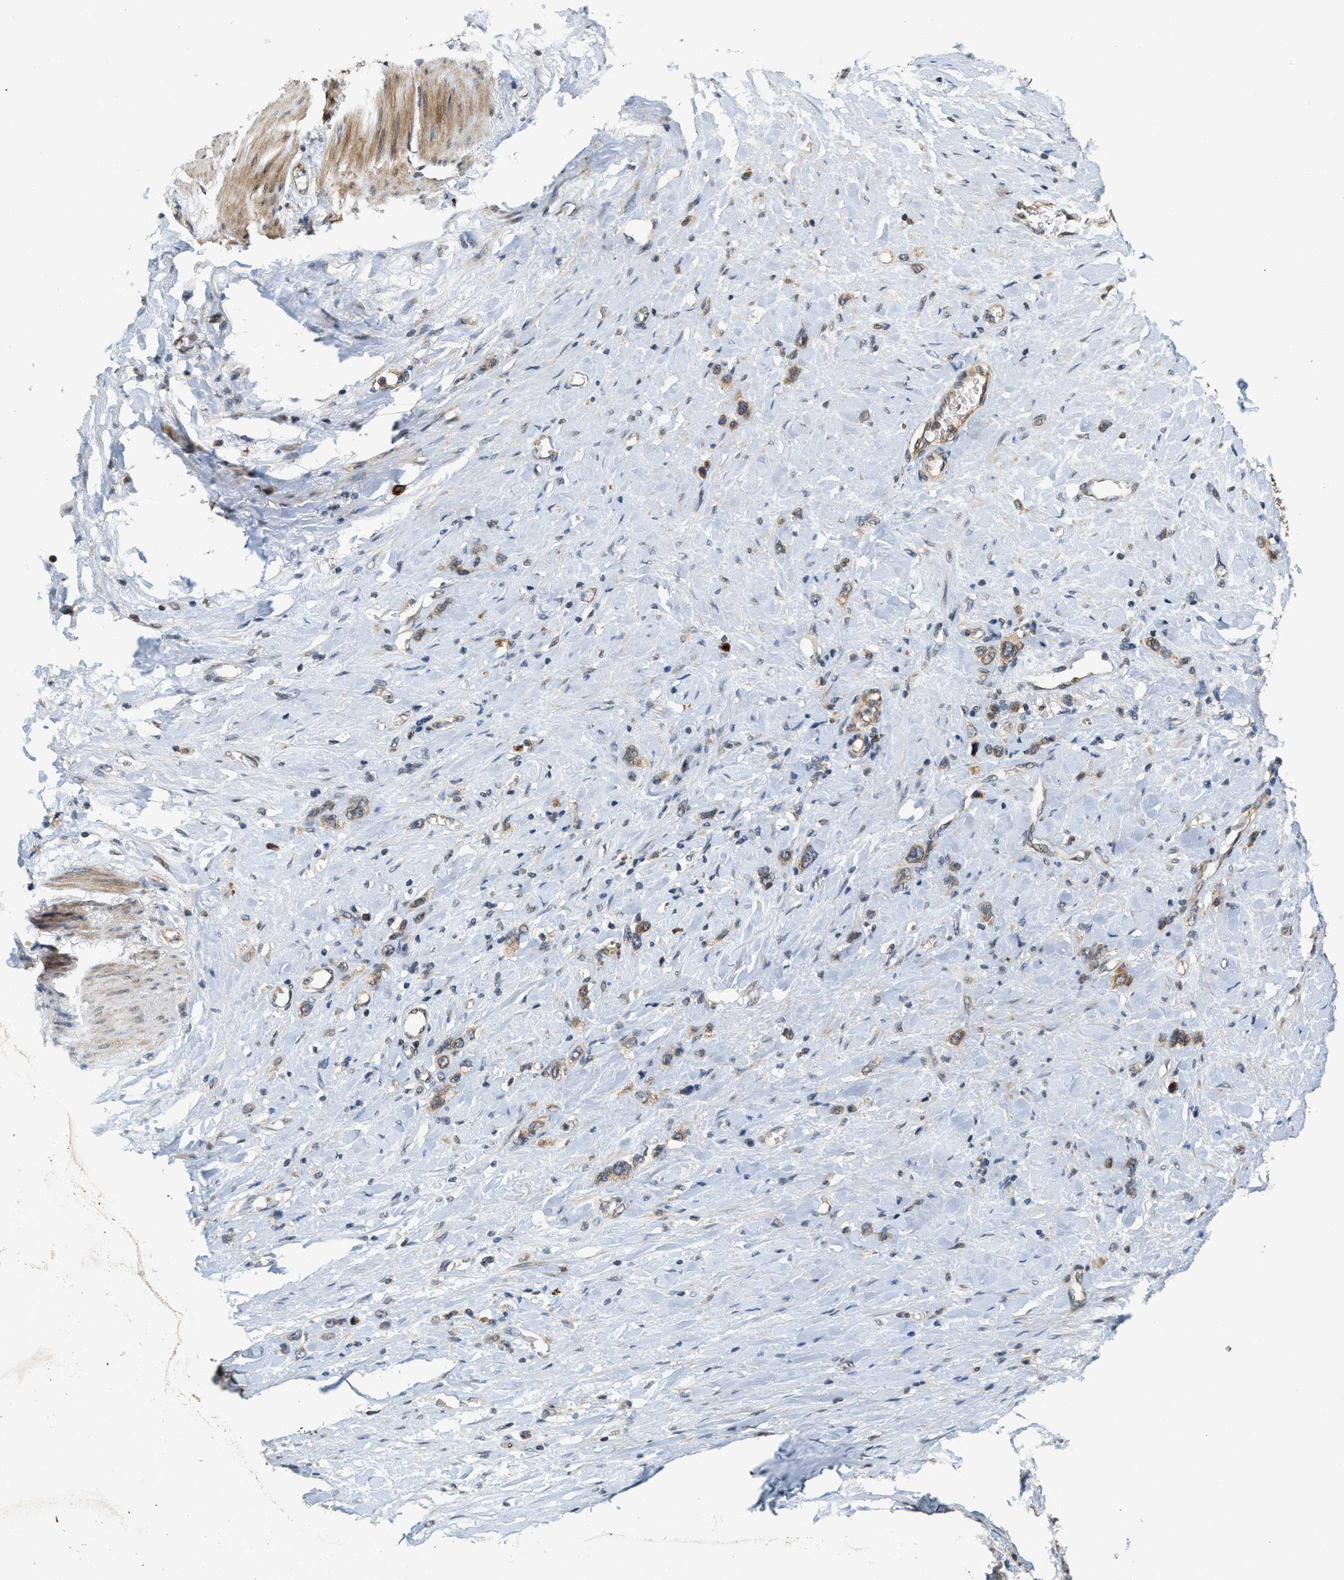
{"staining": {"intensity": "moderate", "quantity": ">75%", "location": "cytoplasmic/membranous"}, "tissue": "stomach cancer", "cell_type": "Tumor cells", "image_type": "cancer", "snomed": [{"axis": "morphology", "description": "Normal tissue, NOS"}, {"axis": "morphology", "description": "Adenocarcinoma, NOS"}, {"axis": "morphology", "description": "Adenocarcinoma, High grade"}, {"axis": "topography", "description": "Stomach, upper"}, {"axis": "topography", "description": "Stomach"}], "caption": "This micrograph reveals immunohistochemistry staining of stomach cancer, with medium moderate cytoplasmic/membranous expression in about >75% of tumor cells.", "gene": "ELP2", "patient": {"sex": "female", "age": 65}}